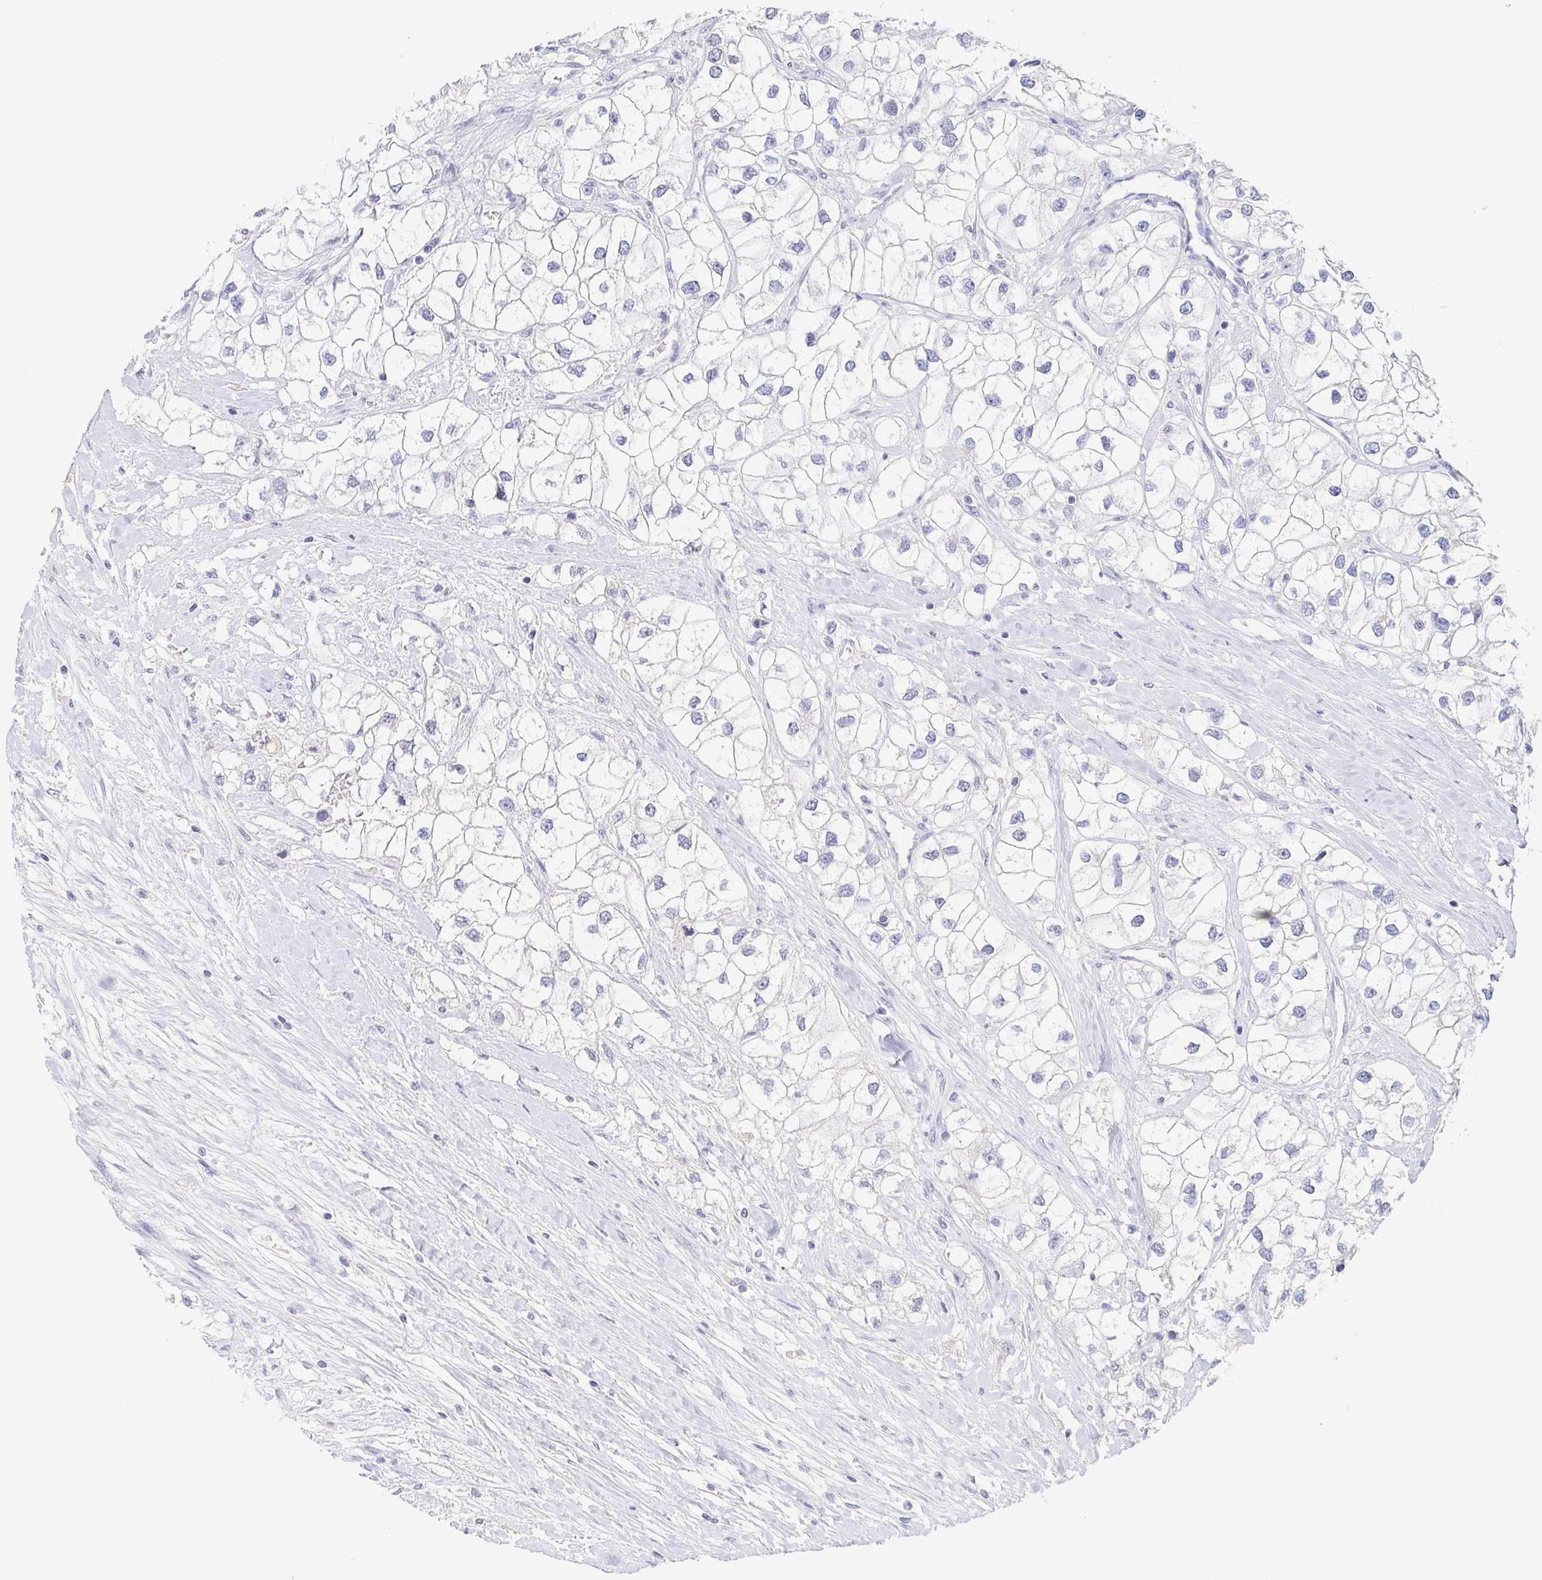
{"staining": {"intensity": "negative", "quantity": "none", "location": "none"}, "tissue": "renal cancer", "cell_type": "Tumor cells", "image_type": "cancer", "snomed": [{"axis": "morphology", "description": "Adenocarcinoma, NOS"}, {"axis": "topography", "description": "Kidney"}], "caption": "IHC image of human renal adenocarcinoma stained for a protein (brown), which reveals no staining in tumor cells.", "gene": "RHOV", "patient": {"sex": "male", "age": 59}}